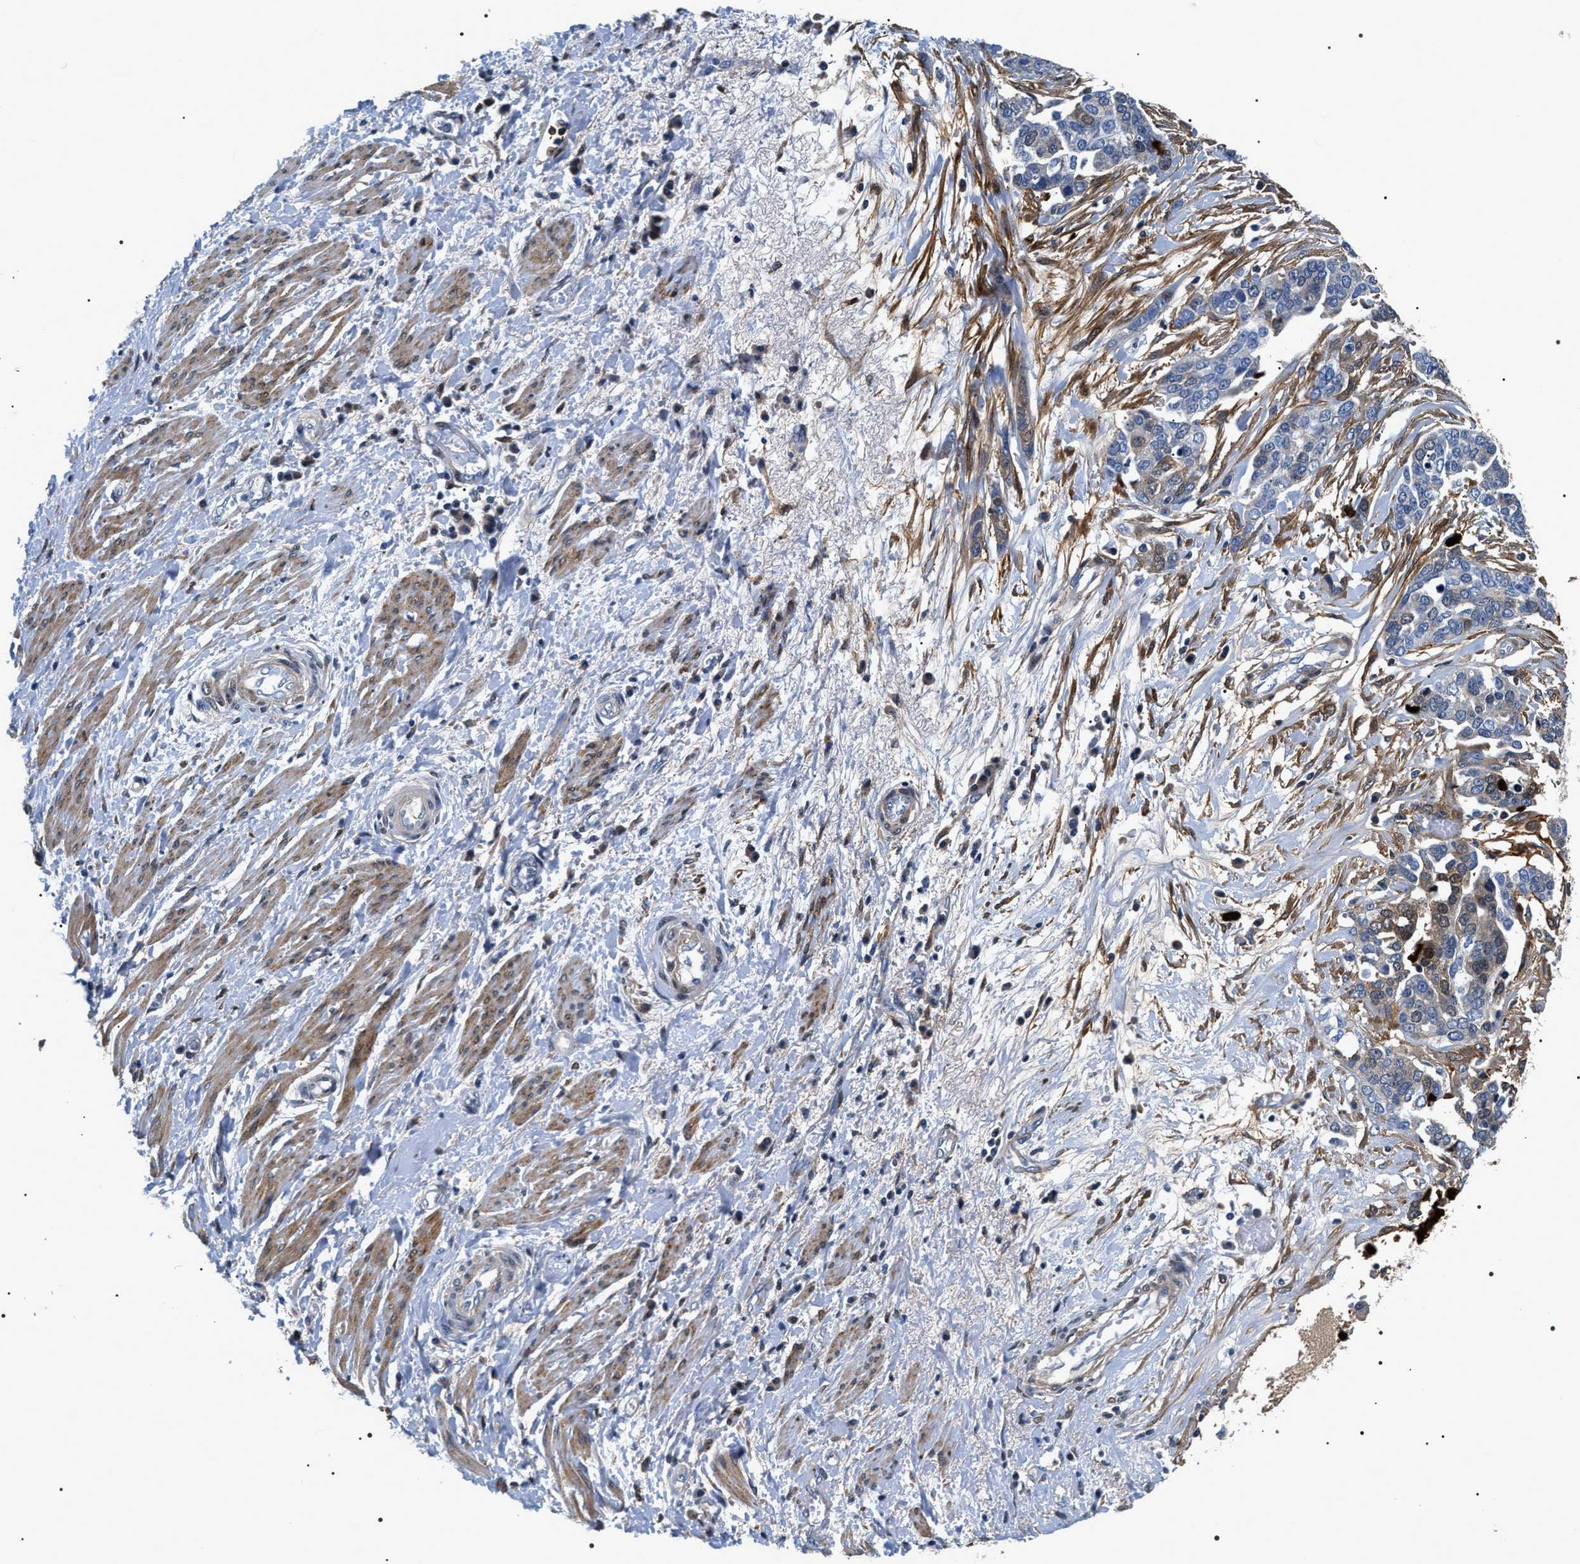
{"staining": {"intensity": "negative", "quantity": "none", "location": "none"}, "tissue": "ovarian cancer", "cell_type": "Tumor cells", "image_type": "cancer", "snomed": [{"axis": "morphology", "description": "Cystadenocarcinoma, serous, NOS"}, {"axis": "topography", "description": "Ovary"}], "caption": "Tumor cells show no significant staining in ovarian cancer (serous cystadenocarcinoma).", "gene": "BAG2", "patient": {"sex": "female", "age": 44}}